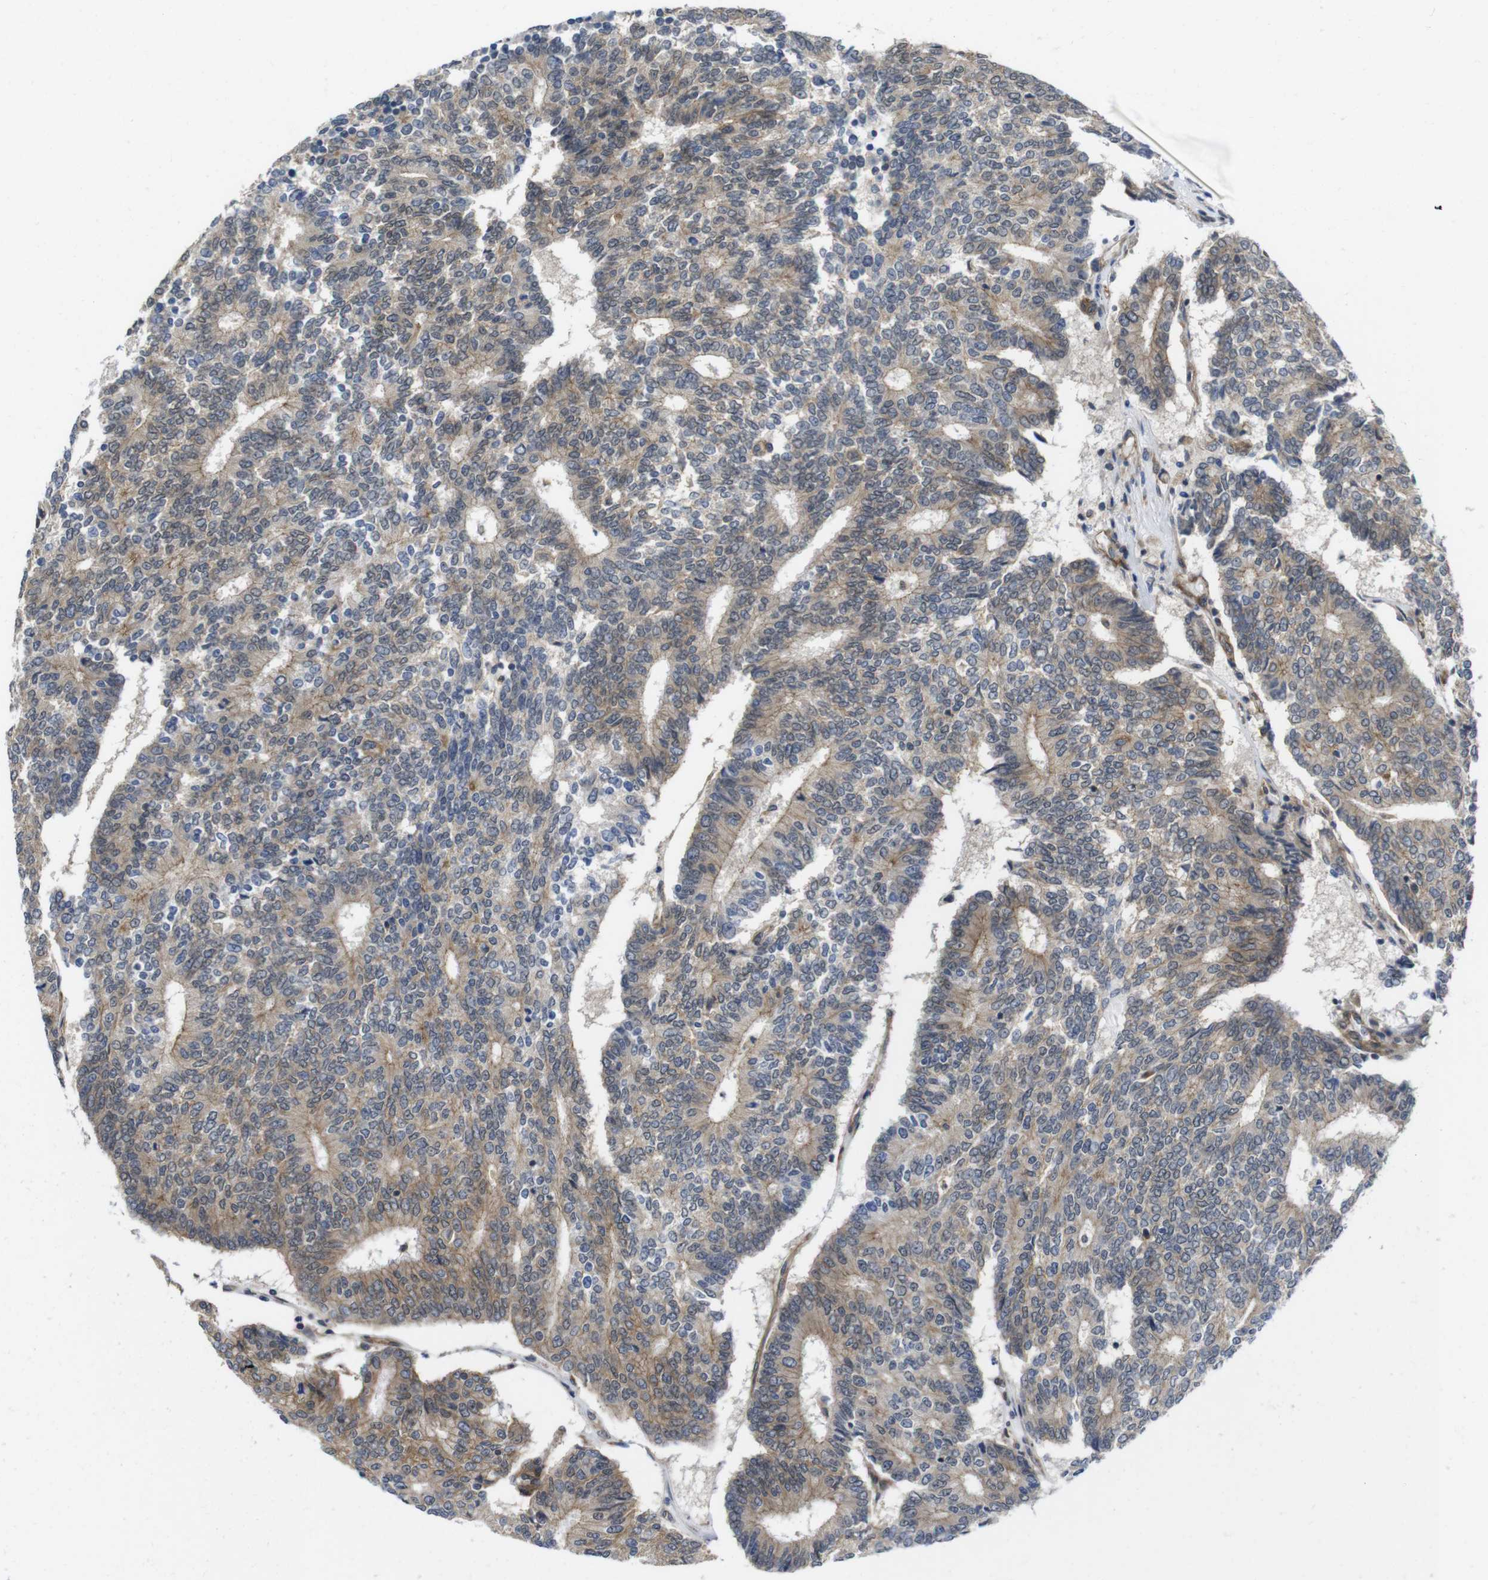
{"staining": {"intensity": "weak", "quantity": ">75%", "location": "cytoplasmic/membranous"}, "tissue": "prostate cancer", "cell_type": "Tumor cells", "image_type": "cancer", "snomed": [{"axis": "morphology", "description": "Normal tissue, NOS"}, {"axis": "morphology", "description": "Adenocarcinoma, High grade"}, {"axis": "topography", "description": "Prostate"}, {"axis": "topography", "description": "Seminal veicle"}], "caption": "Immunohistochemical staining of human prostate cancer (high-grade adenocarcinoma) displays weak cytoplasmic/membranous protein expression in about >75% of tumor cells.", "gene": "ZDHHC5", "patient": {"sex": "male", "age": 55}}